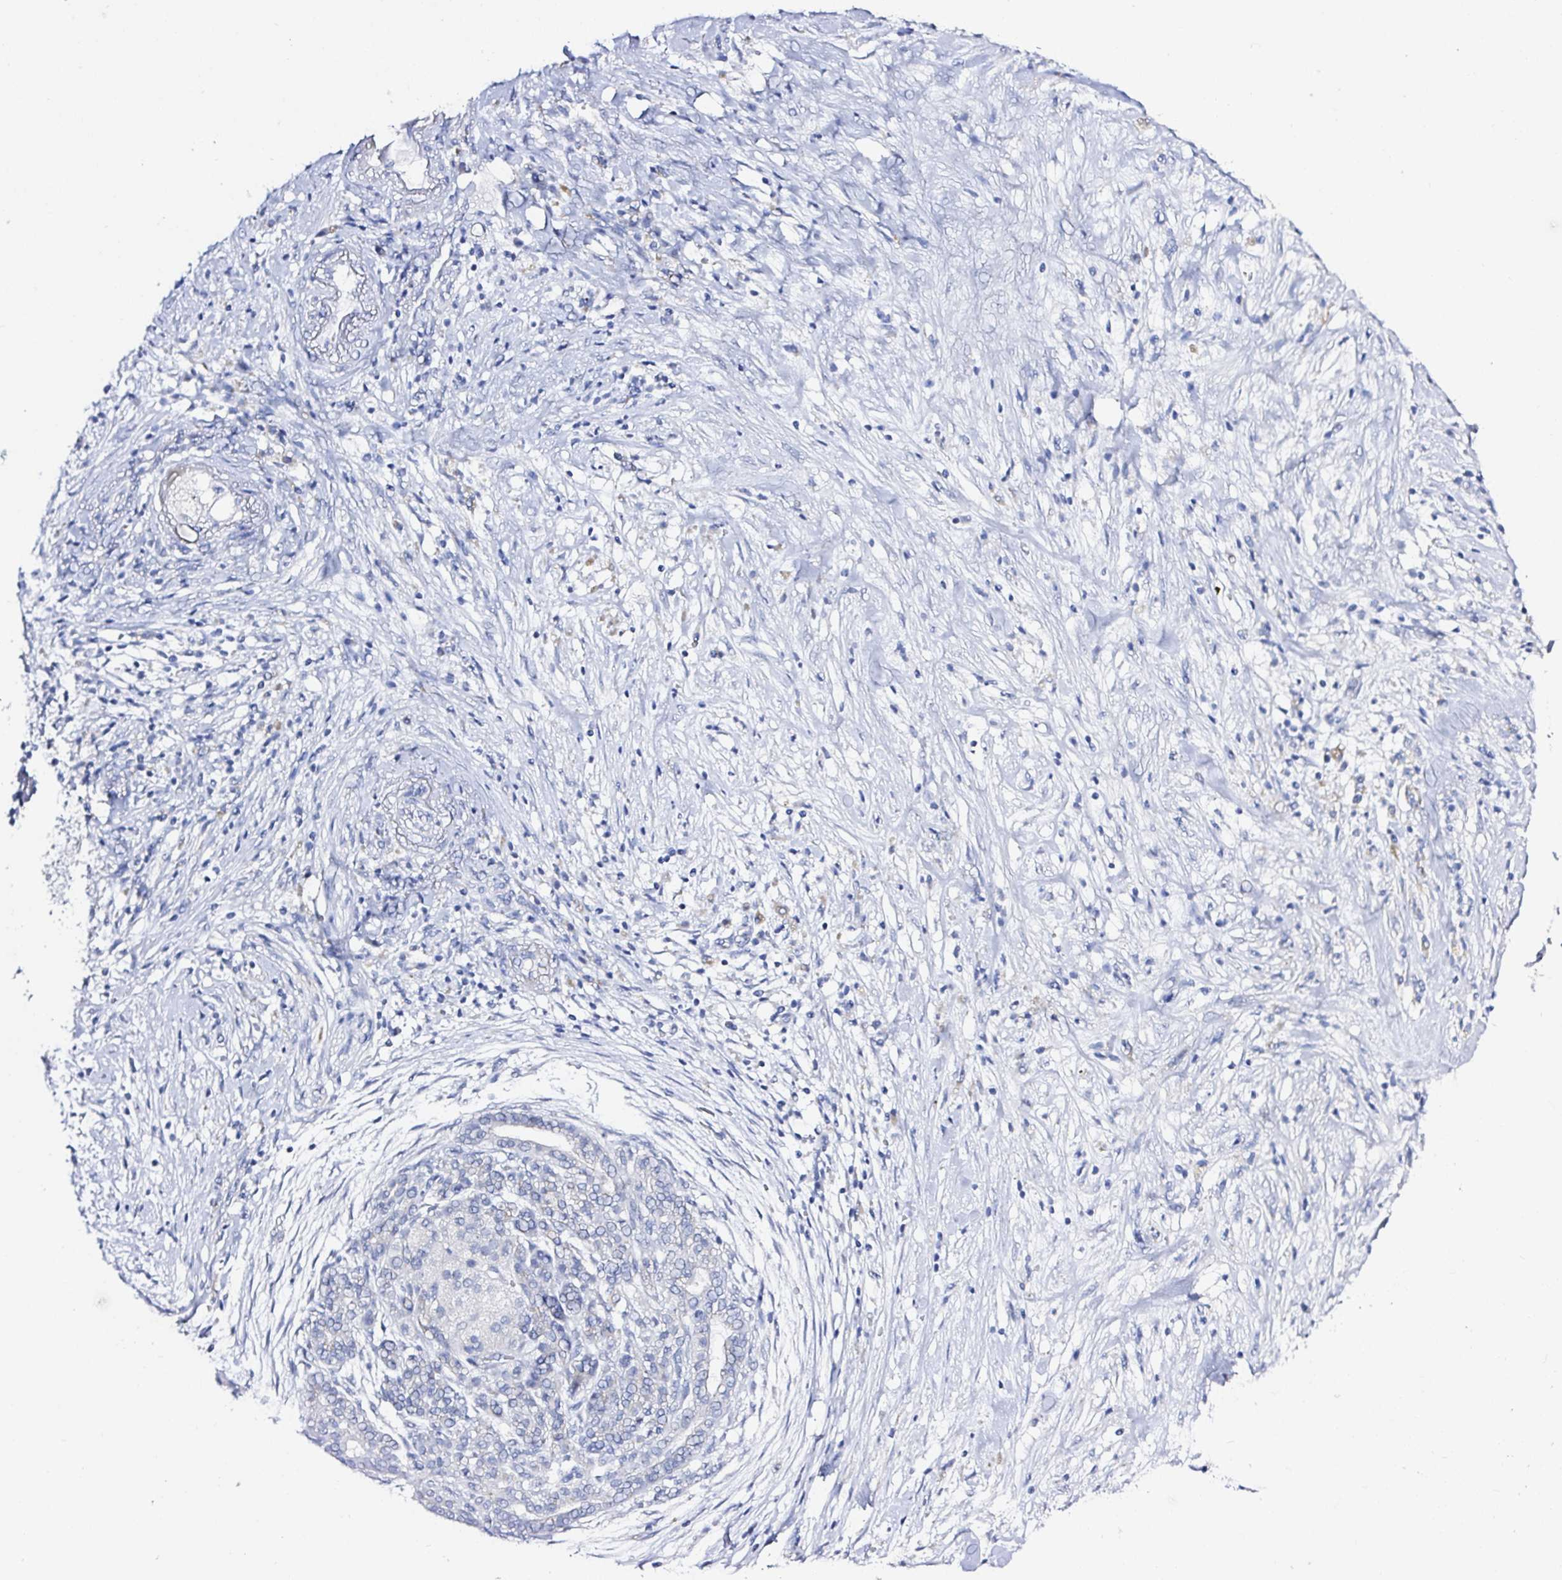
{"staining": {"intensity": "negative", "quantity": "none", "location": "none"}, "tissue": "pancreatic cancer", "cell_type": "Tumor cells", "image_type": "cancer", "snomed": [{"axis": "morphology", "description": "Adenocarcinoma, NOS"}, {"axis": "topography", "description": "Pancreas"}], "caption": "IHC of pancreatic cancer (adenocarcinoma) reveals no expression in tumor cells.", "gene": "OR10K1", "patient": {"sex": "male", "age": 44}}